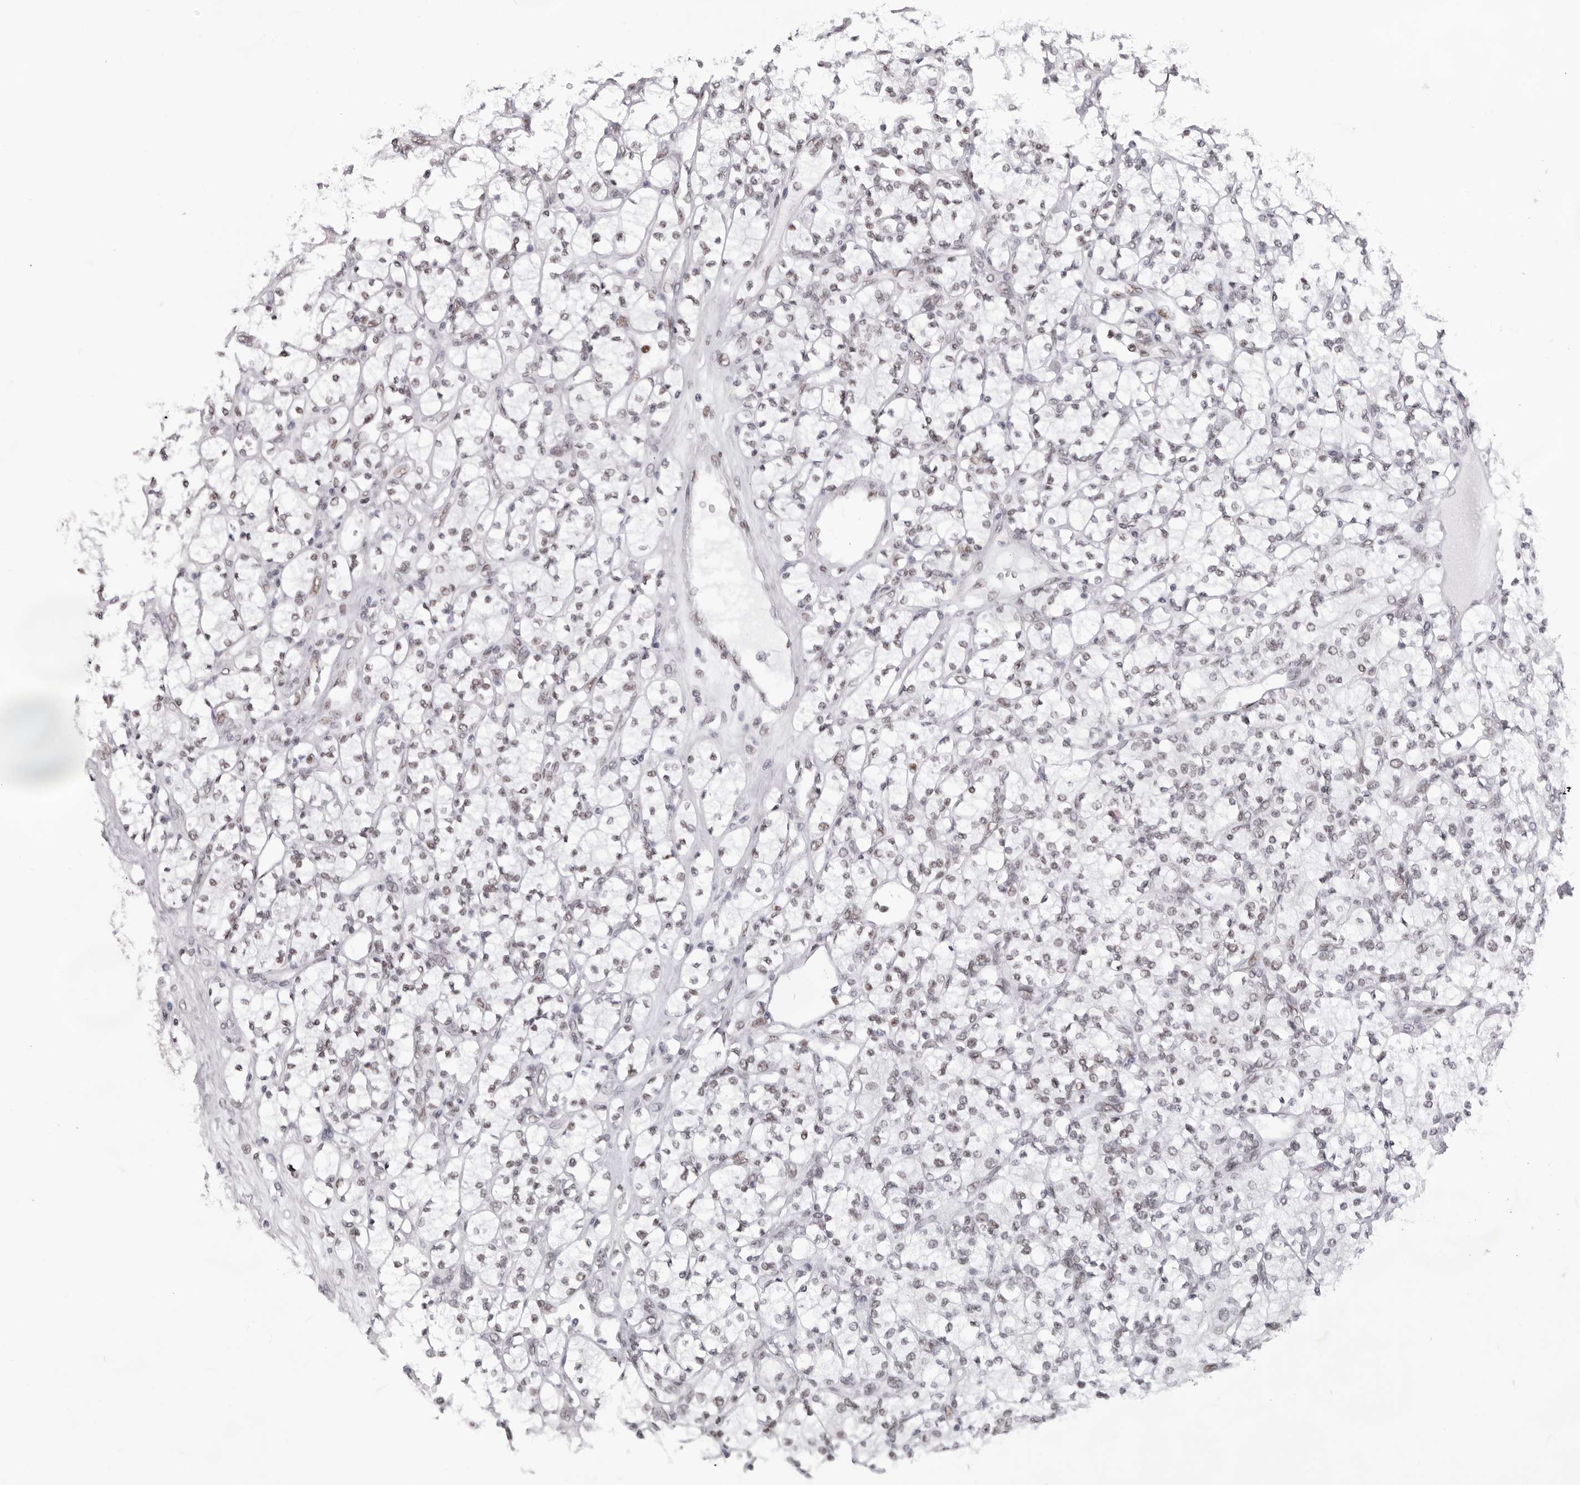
{"staining": {"intensity": "moderate", "quantity": "25%-75%", "location": "nuclear"}, "tissue": "renal cancer", "cell_type": "Tumor cells", "image_type": "cancer", "snomed": [{"axis": "morphology", "description": "Adenocarcinoma, NOS"}, {"axis": "topography", "description": "Kidney"}], "caption": "Immunohistochemistry histopathology image of neoplastic tissue: renal cancer (adenocarcinoma) stained using immunohistochemistry (IHC) demonstrates medium levels of moderate protein expression localized specifically in the nuclear of tumor cells, appearing as a nuclear brown color.", "gene": "IRF2BP2", "patient": {"sex": "male", "age": 77}}